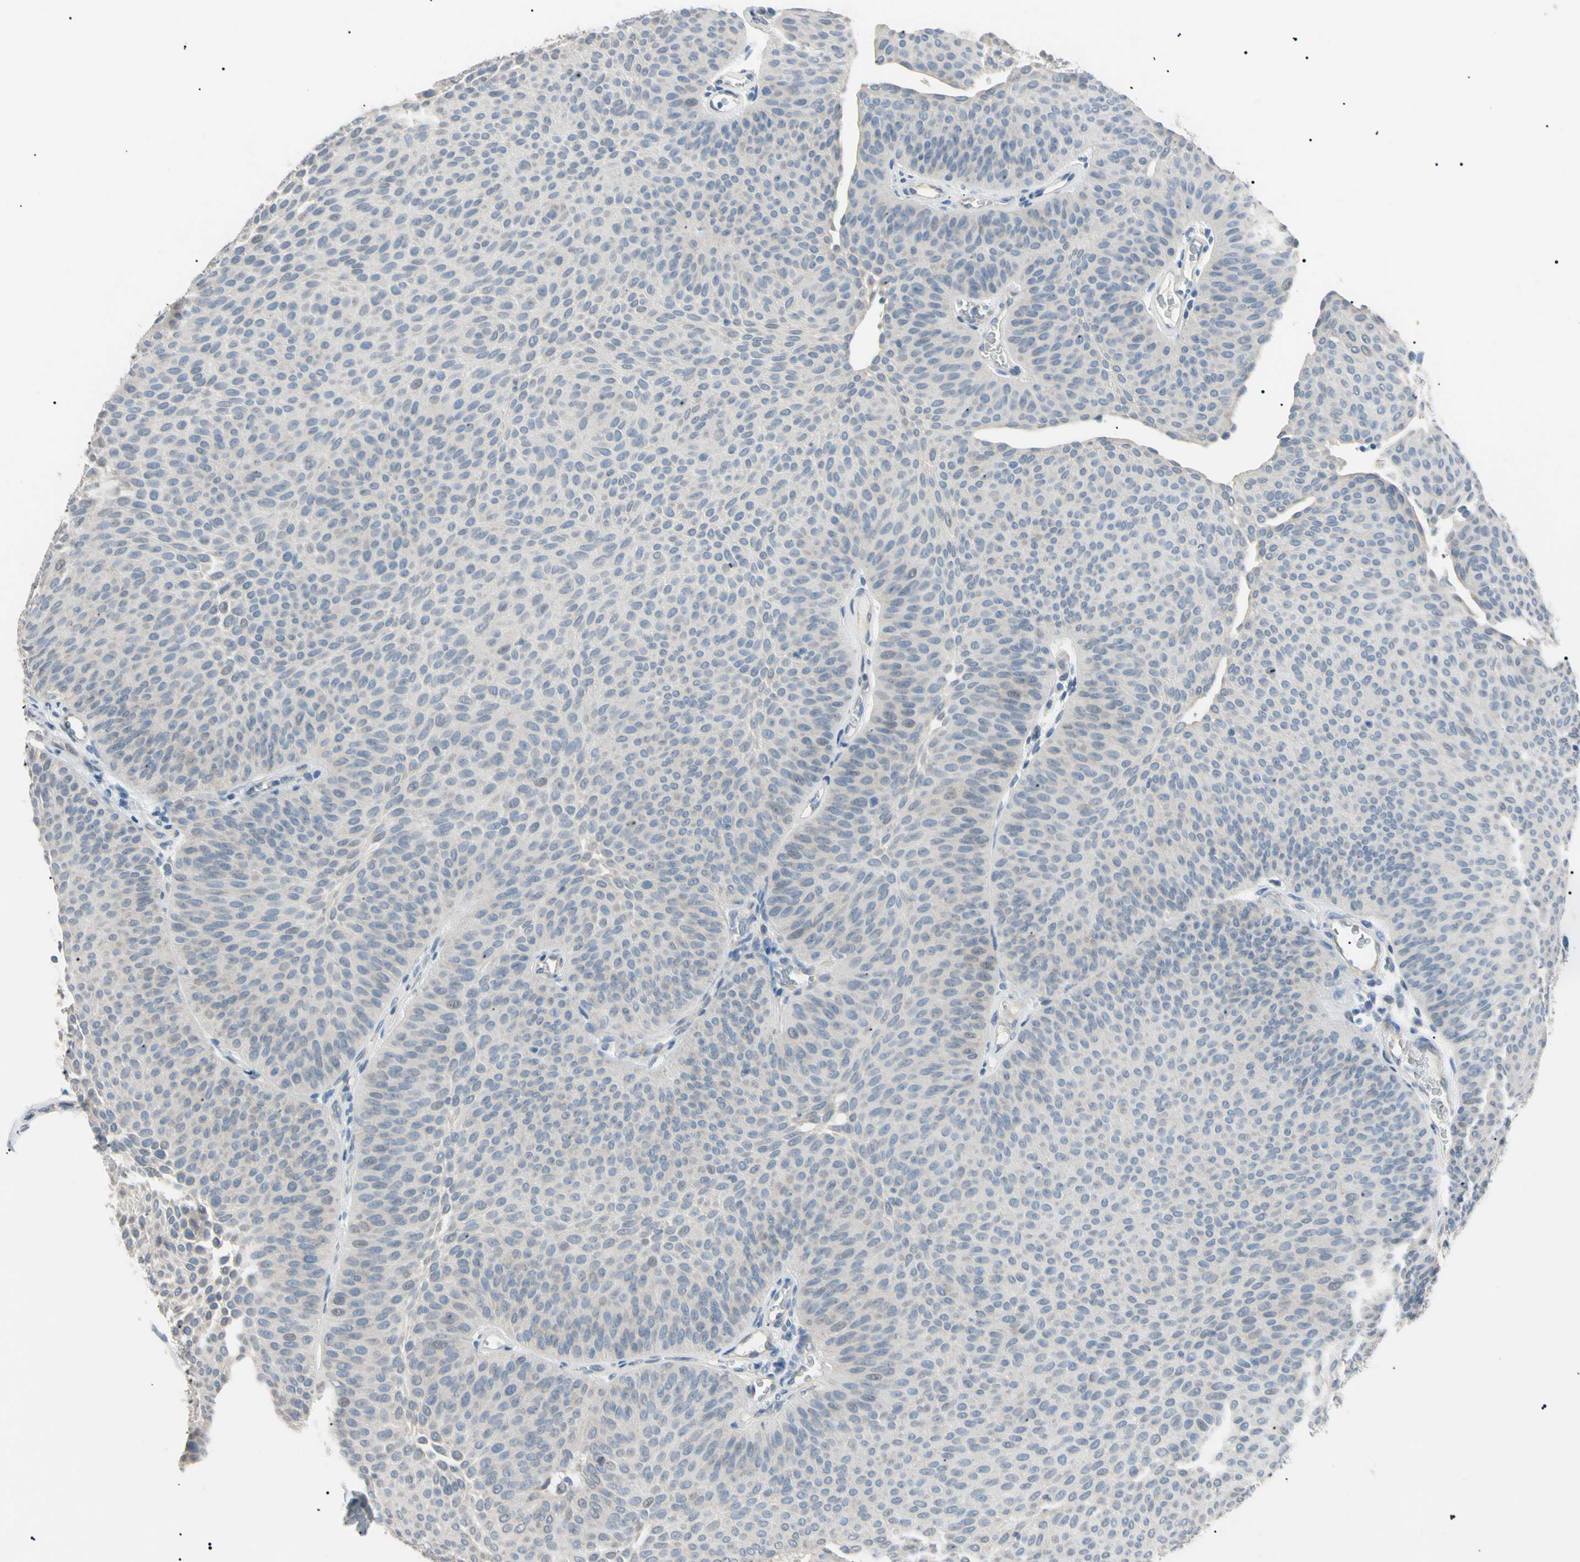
{"staining": {"intensity": "negative", "quantity": "none", "location": "none"}, "tissue": "urothelial cancer", "cell_type": "Tumor cells", "image_type": "cancer", "snomed": [{"axis": "morphology", "description": "Urothelial carcinoma, Low grade"}, {"axis": "topography", "description": "Urinary bladder"}], "caption": "An immunohistochemistry photomicrograph of low-grade urothelial carcinoma is shown. There is no staining in tumor cells of low-grade urothelial carcinoma.", "gene": "CGB3", "patient": {"sex": "female", "age": 60}}